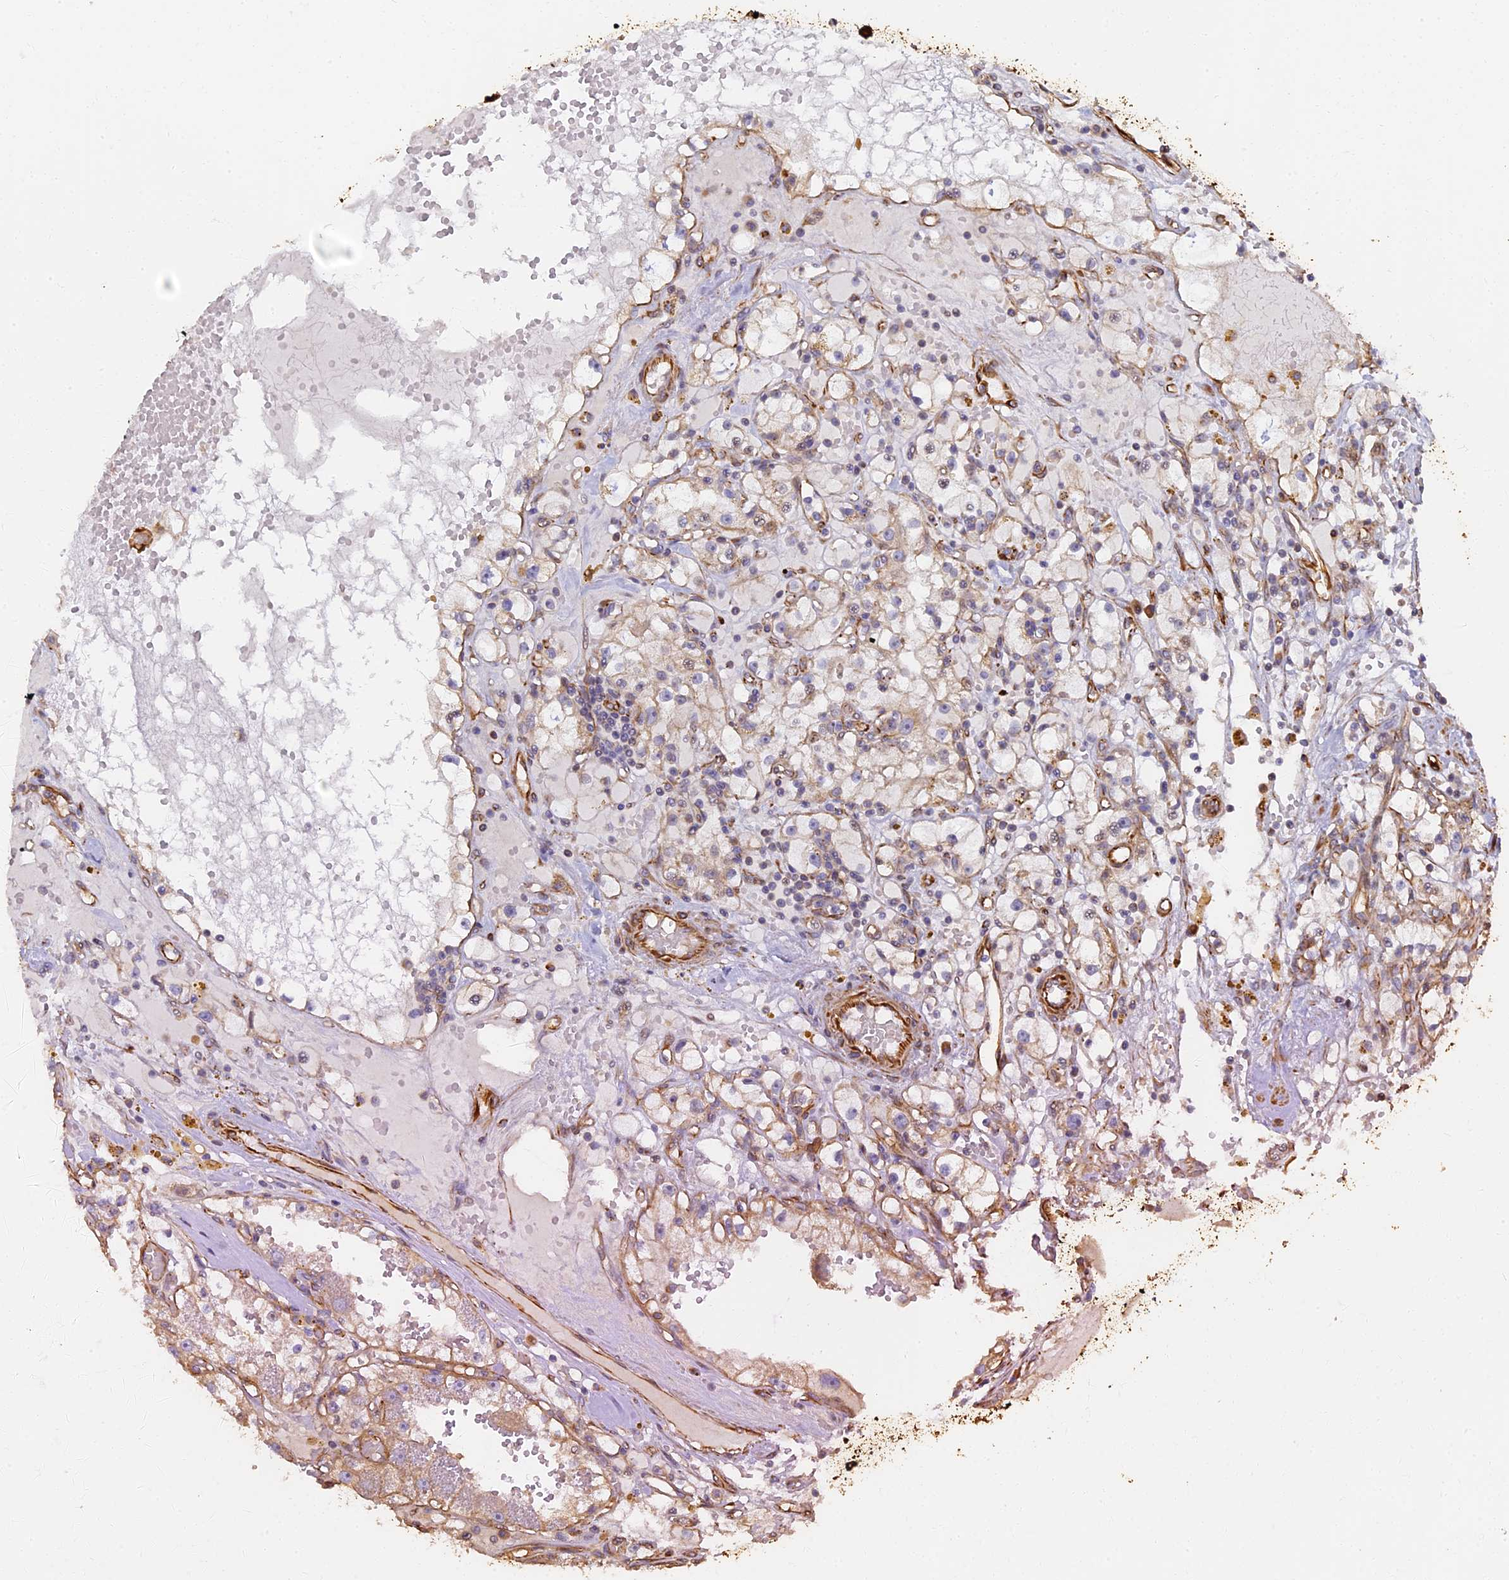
{"staining": {"intensity": "negative", "quantity": "none", "location": "none"}, "tissue": "renal cancer", "cell_type": "Tumor cells", "image_type": "cancer", "snomed": [{"axis": "morphology", "description": "Adenocarcinoma, NOS"}, {"axis": "topography", "description": "Kidney"}], "caption": "Human renal cancer (adenocarcinoma) stained for a protein using immunohistochemistry shows no positivity in tumor cells.", "gene": "LRRC57", "patient": {"sex": "male", "age": 56}}